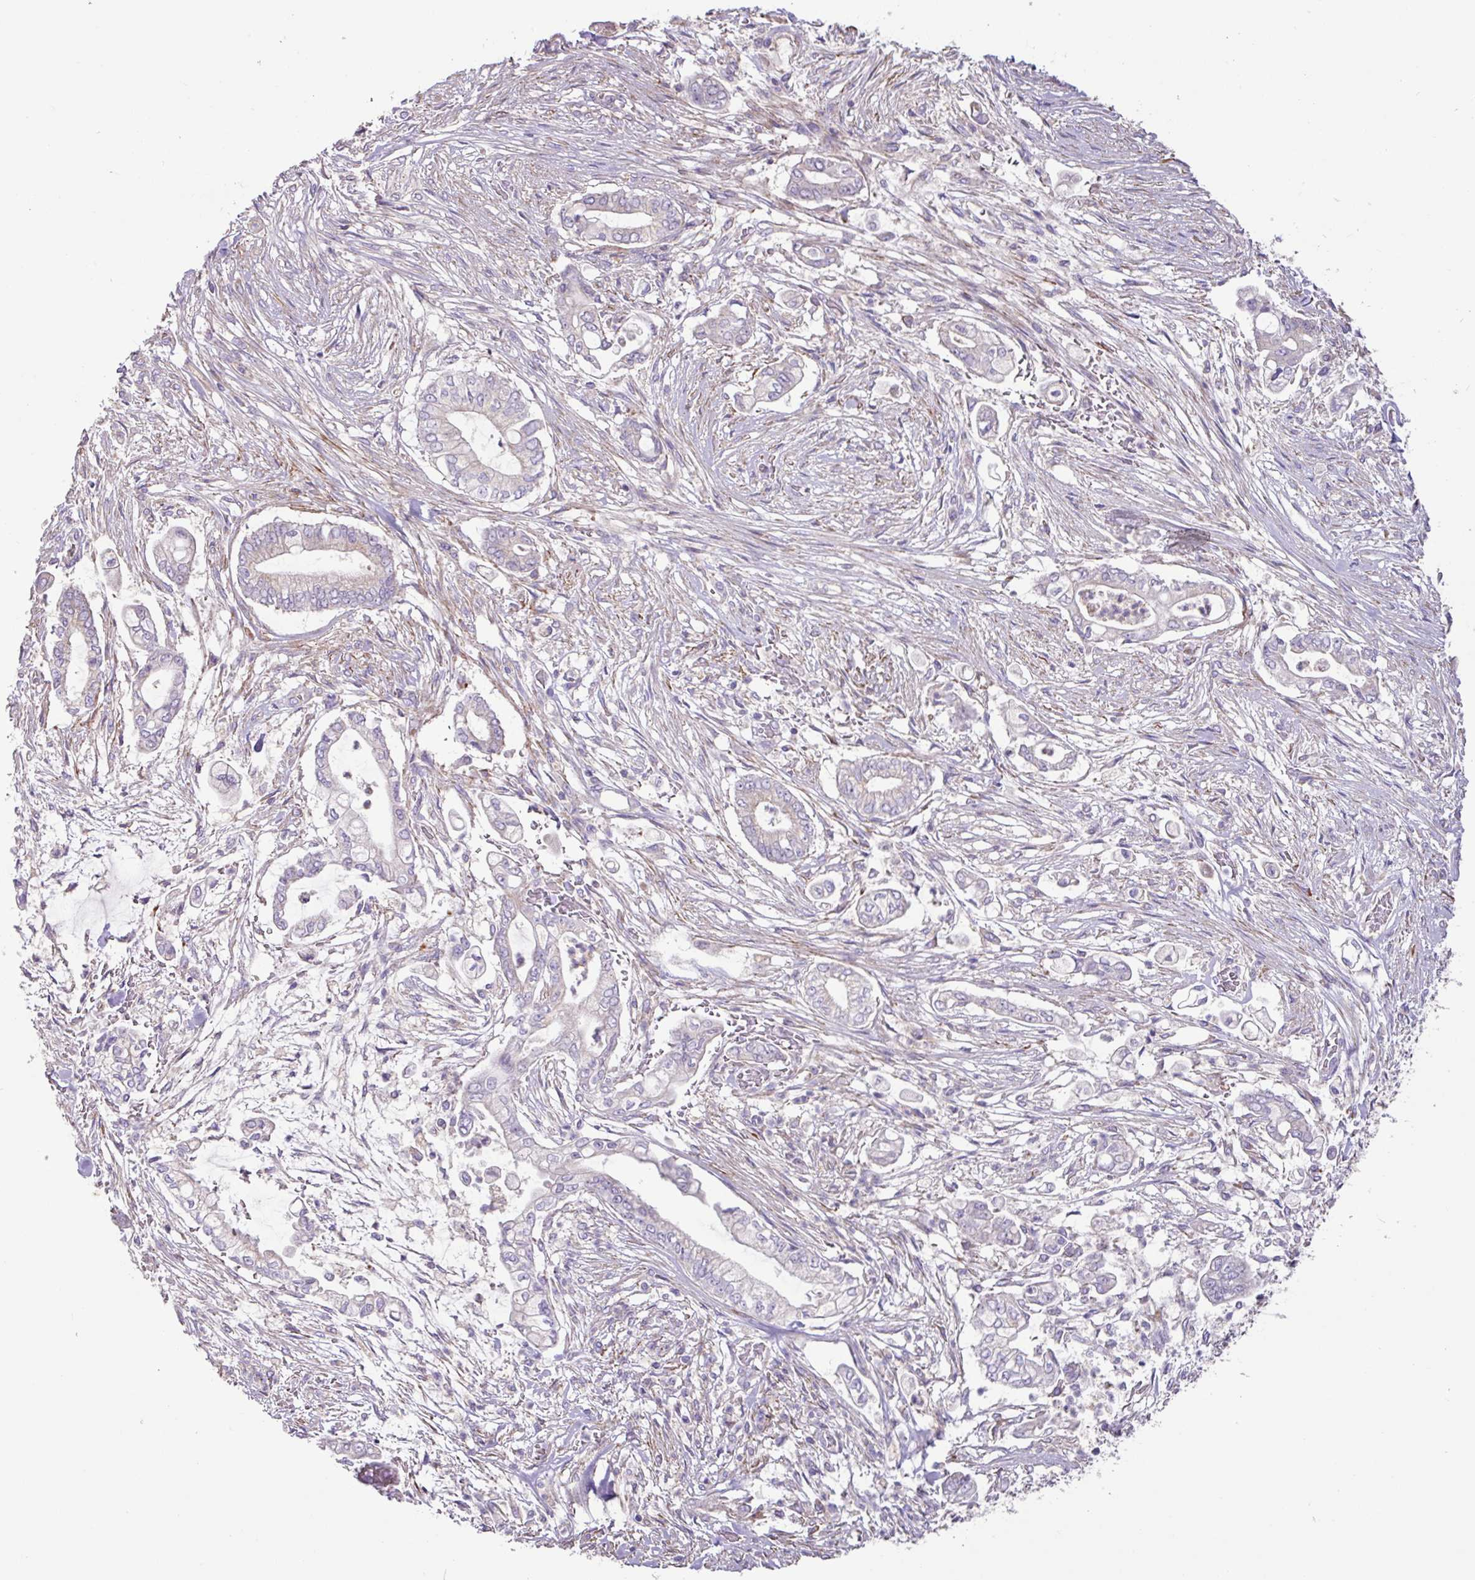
{"staining": {"intensity": "negative", "quantity": "none", "location": "none"}, "tissue": "pancreatic cancer", "cell_type": "Tumor cells", "image_type": "cancer", "snomed": [{"axis": "morphology", "description": "Adenocarcinoma, NOS"}, {"axis": "topography", "description": "Pancreas"}], "caption": "Immunohistochemical staining of adenocarcinoma (pancreatic) displays no significant expression in tumor cells.", "gene": "MRRF", "patient": {"sex": "female", "age": 69}}